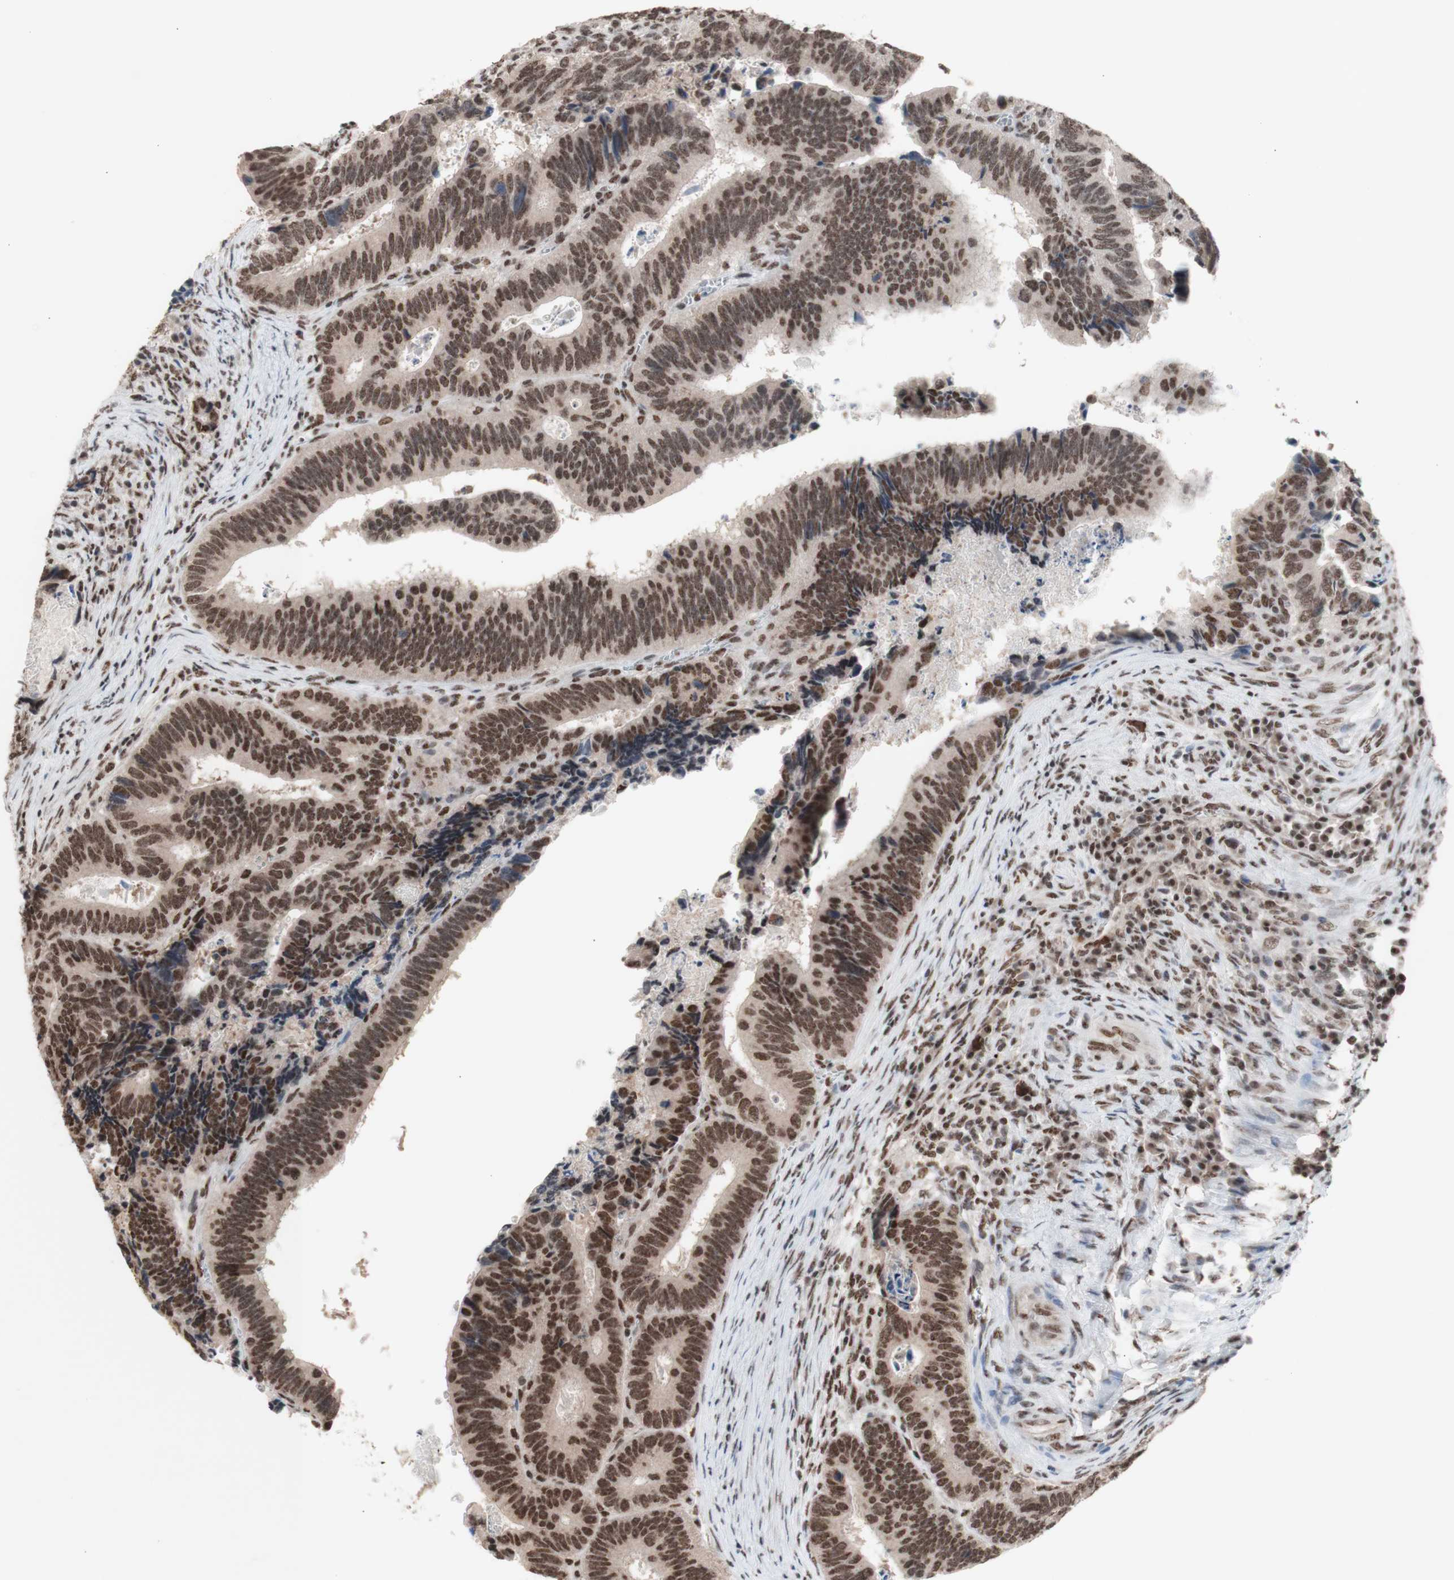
{"staining": {"intensity": "moderate", "quantity": ">75%", "location": "nuclear"}, "tissue": "colorectal cancer", "cell_type": "Tumor cells", "image_type": "cancer", "snomed": [{"axis": "morphology", "description": "Inflammation, NOS"}, {"axis": "morphology", "description": "Adenocarcinoma, NOS"}, {"axis": "topography", "description": "Colon"}], "caption": "Protein expression analysis of colorectal adenocarcinoma displays moderate nuclear expression in approximately >75% of tumor cells.", "gene": "SFPQ", "patient": {"sex": "male", "age": 72}}